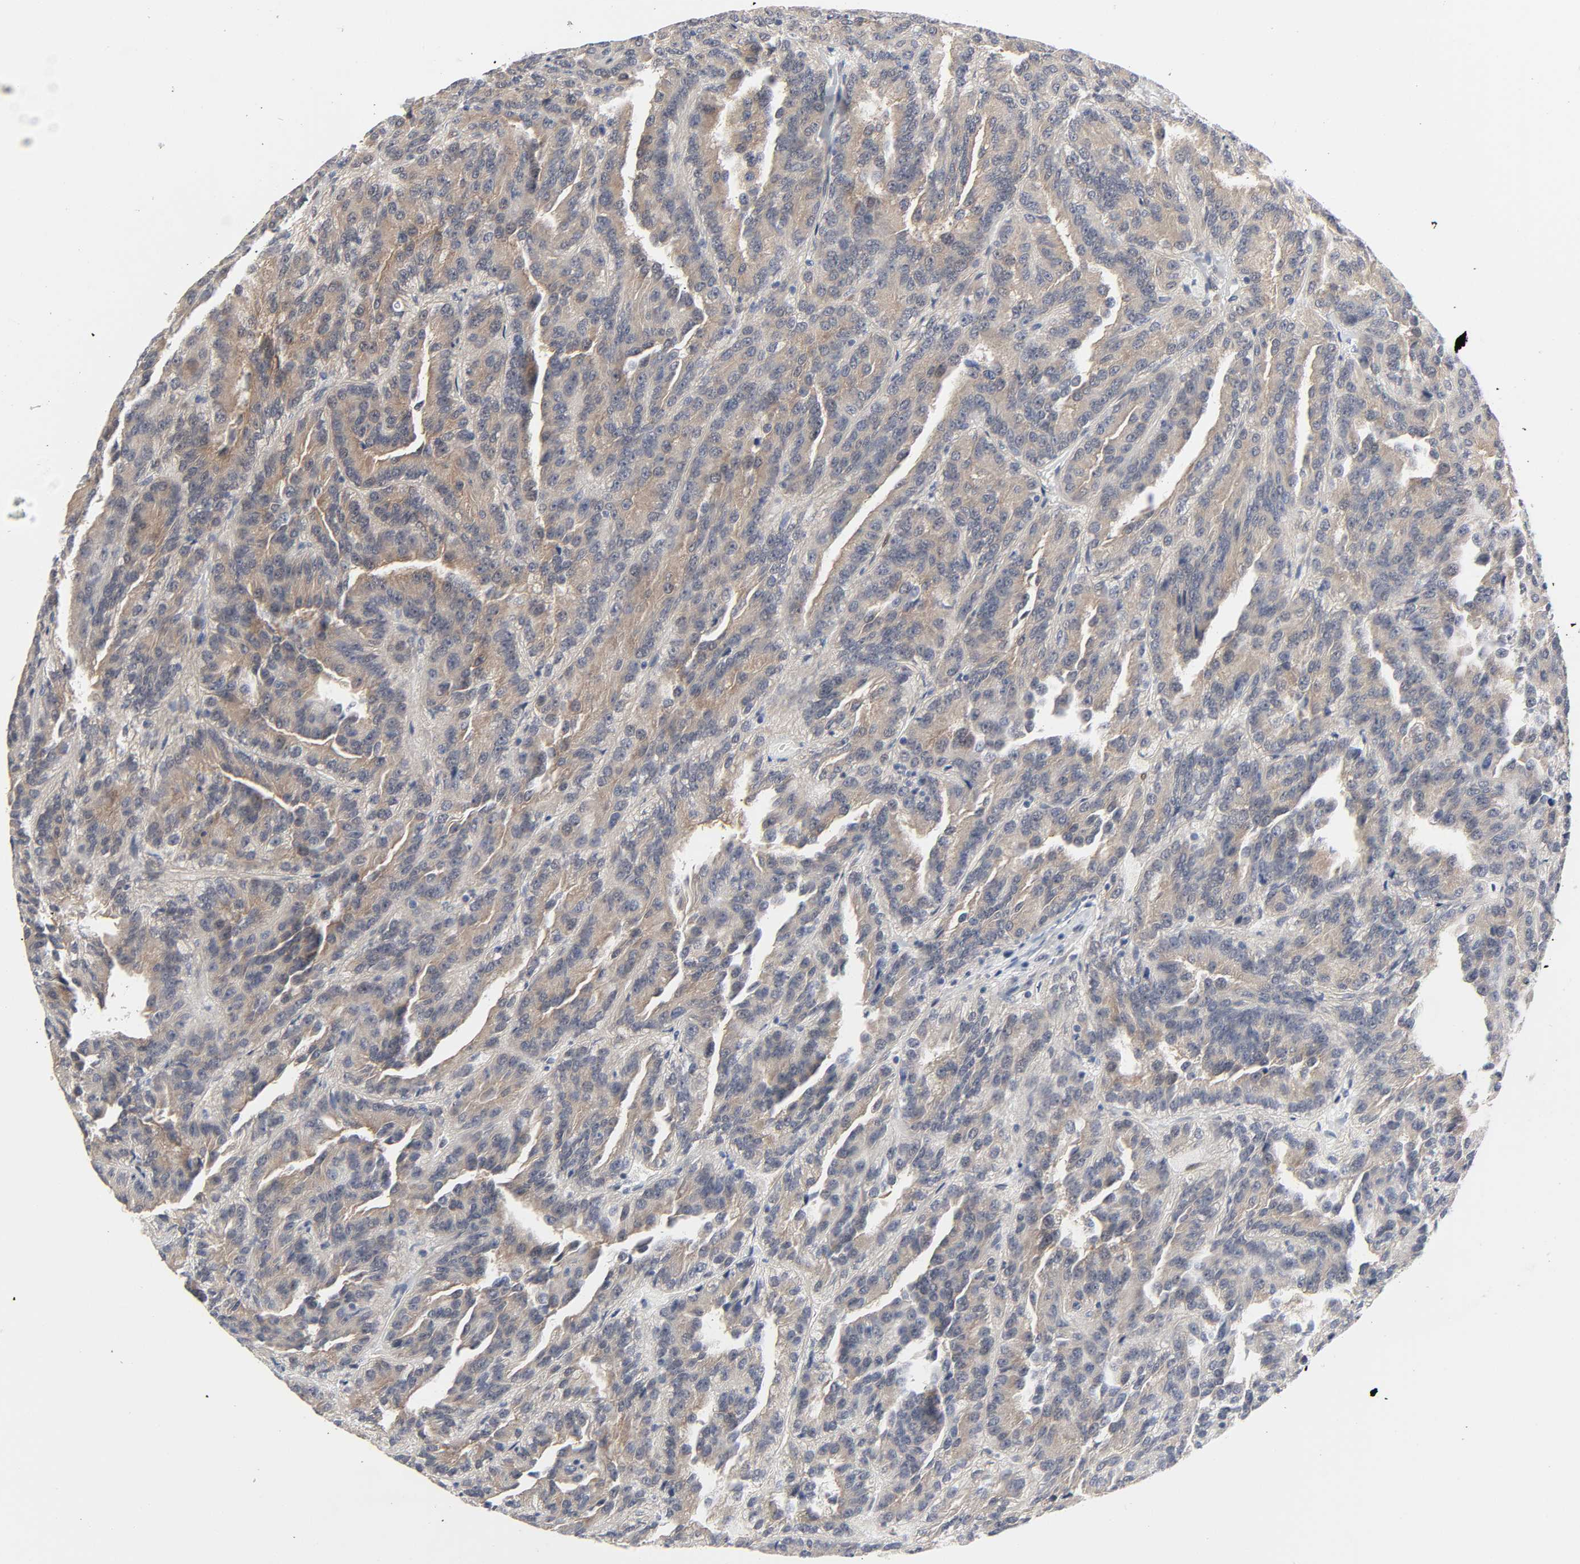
{"staining": {"intensity": "weak", "quantity": ">75%", "location": "cytoplasmic/membranous"}, "tissue": "renal cancer", "cell_type": "Tumor cells", "image_type": "cancer", "snomed": [{"axis": "morphology", "description": "Adenocarcinoma, NOS"}, {"axis": "topography", "description": "Kidney"}], "caption": "Renal adenocarcinoma tissue reveals weak cytoplasmic/membranous staining in about >75% of tumor cells", "gene": "PTEN", "patient": {"sex": "male", "age": 46}}